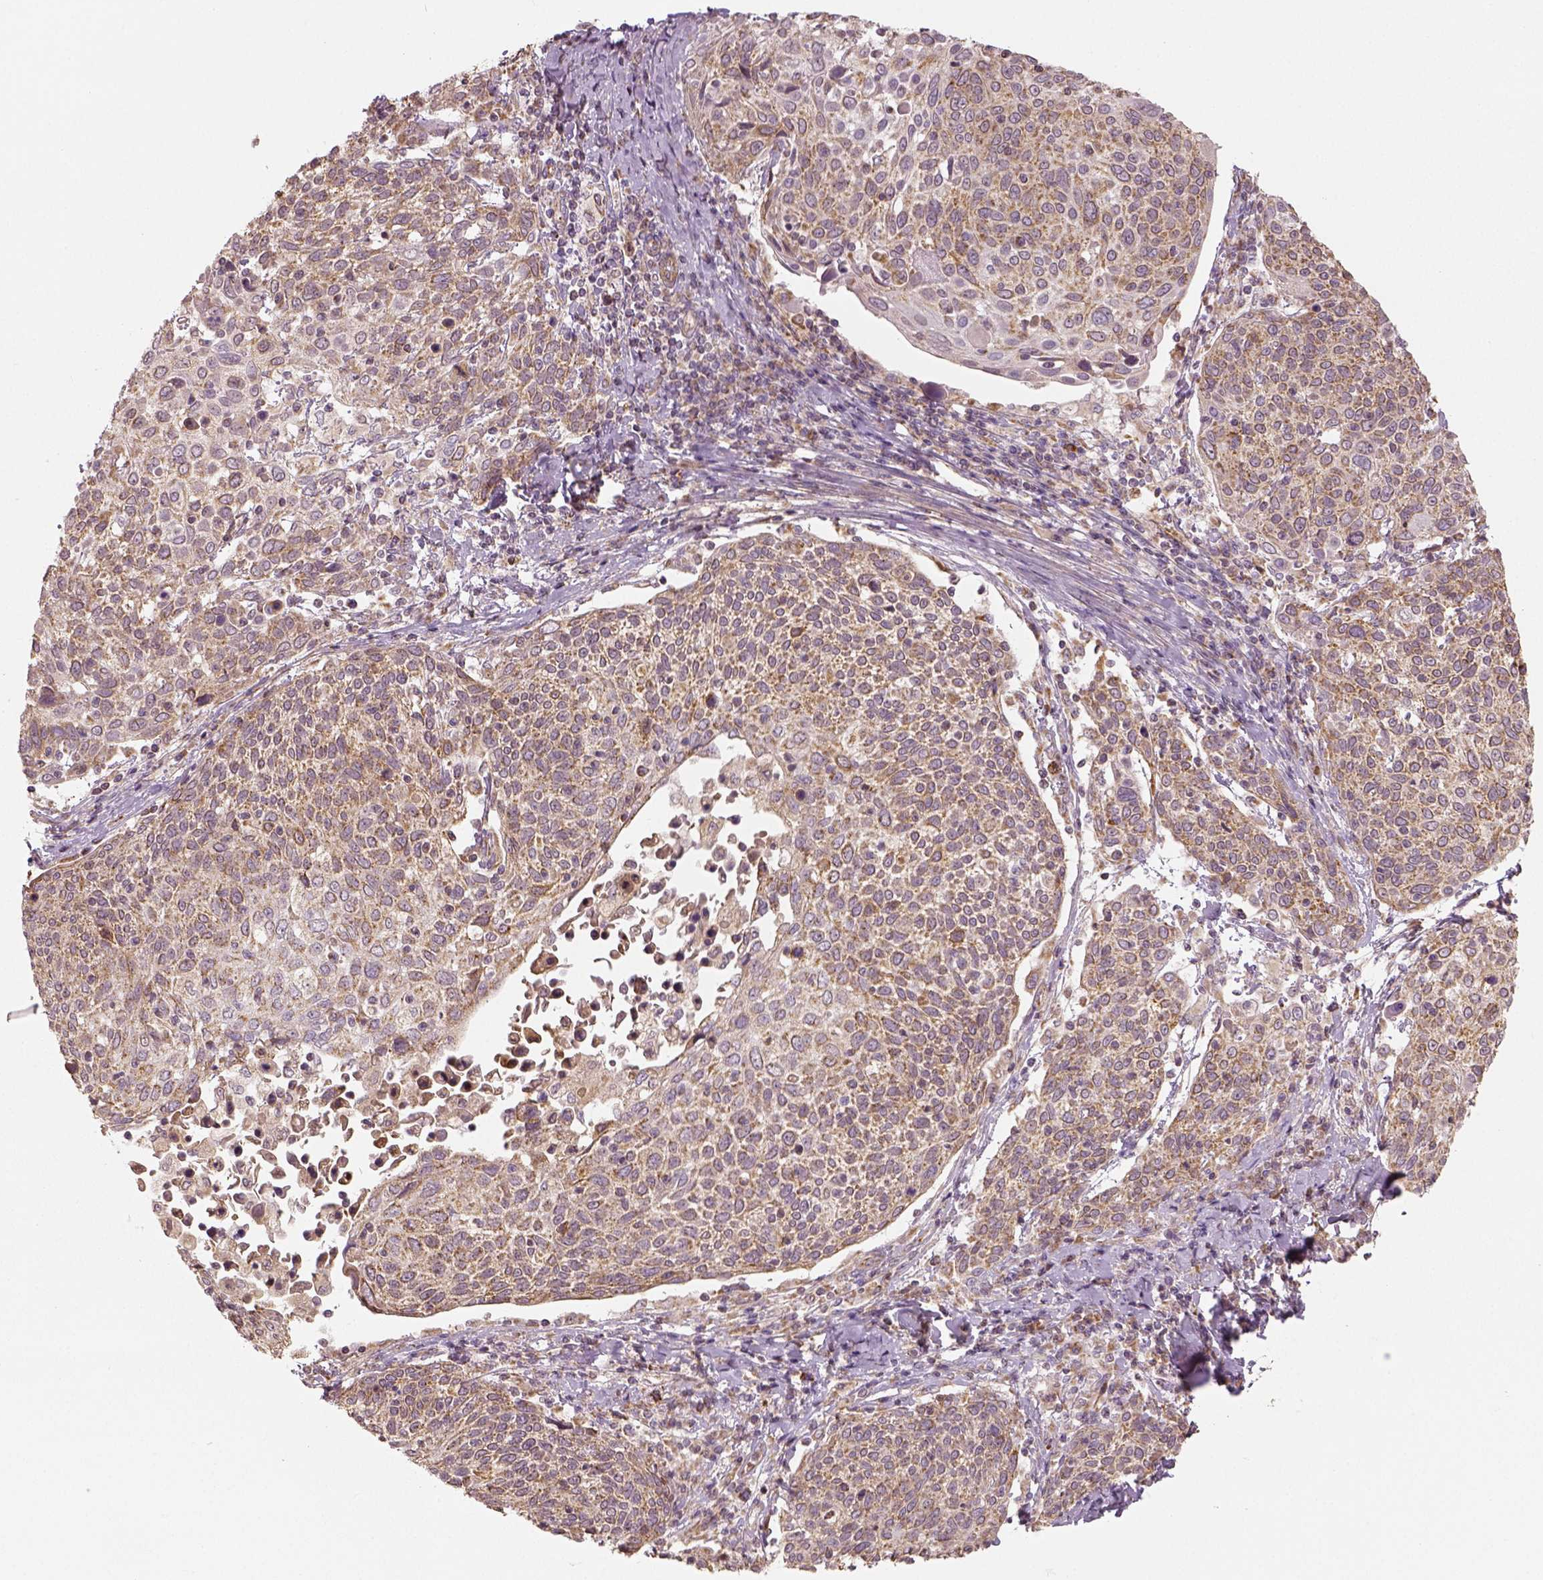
{"staining": {"intensity": "weak", "quantity": ">75%", "location": "cytoplasmic/membranous"}, "tissue": "cervical cancer", "cell_type": "Tumor cells", "image_type": "cancer", "snomed": [{"axis": "morphology", "description": "Squamous cell carcinoma, NOS"}, {"axis": "topography", "description": "Cervix"}], "caption": "Immunohistochemistry (IHC) image of neoplastic tissue: cervical squamous cell carcinoma stained using immunohistochemistry (IHC) reveals low levels of weak protein expression localized specifically in the cytoplasmic/membranous of tumor cells, appearing as a cytoplasmic/membranous brown color.", "gene": "PGAM5", "patient": {"sex": "female", "age": 61}}